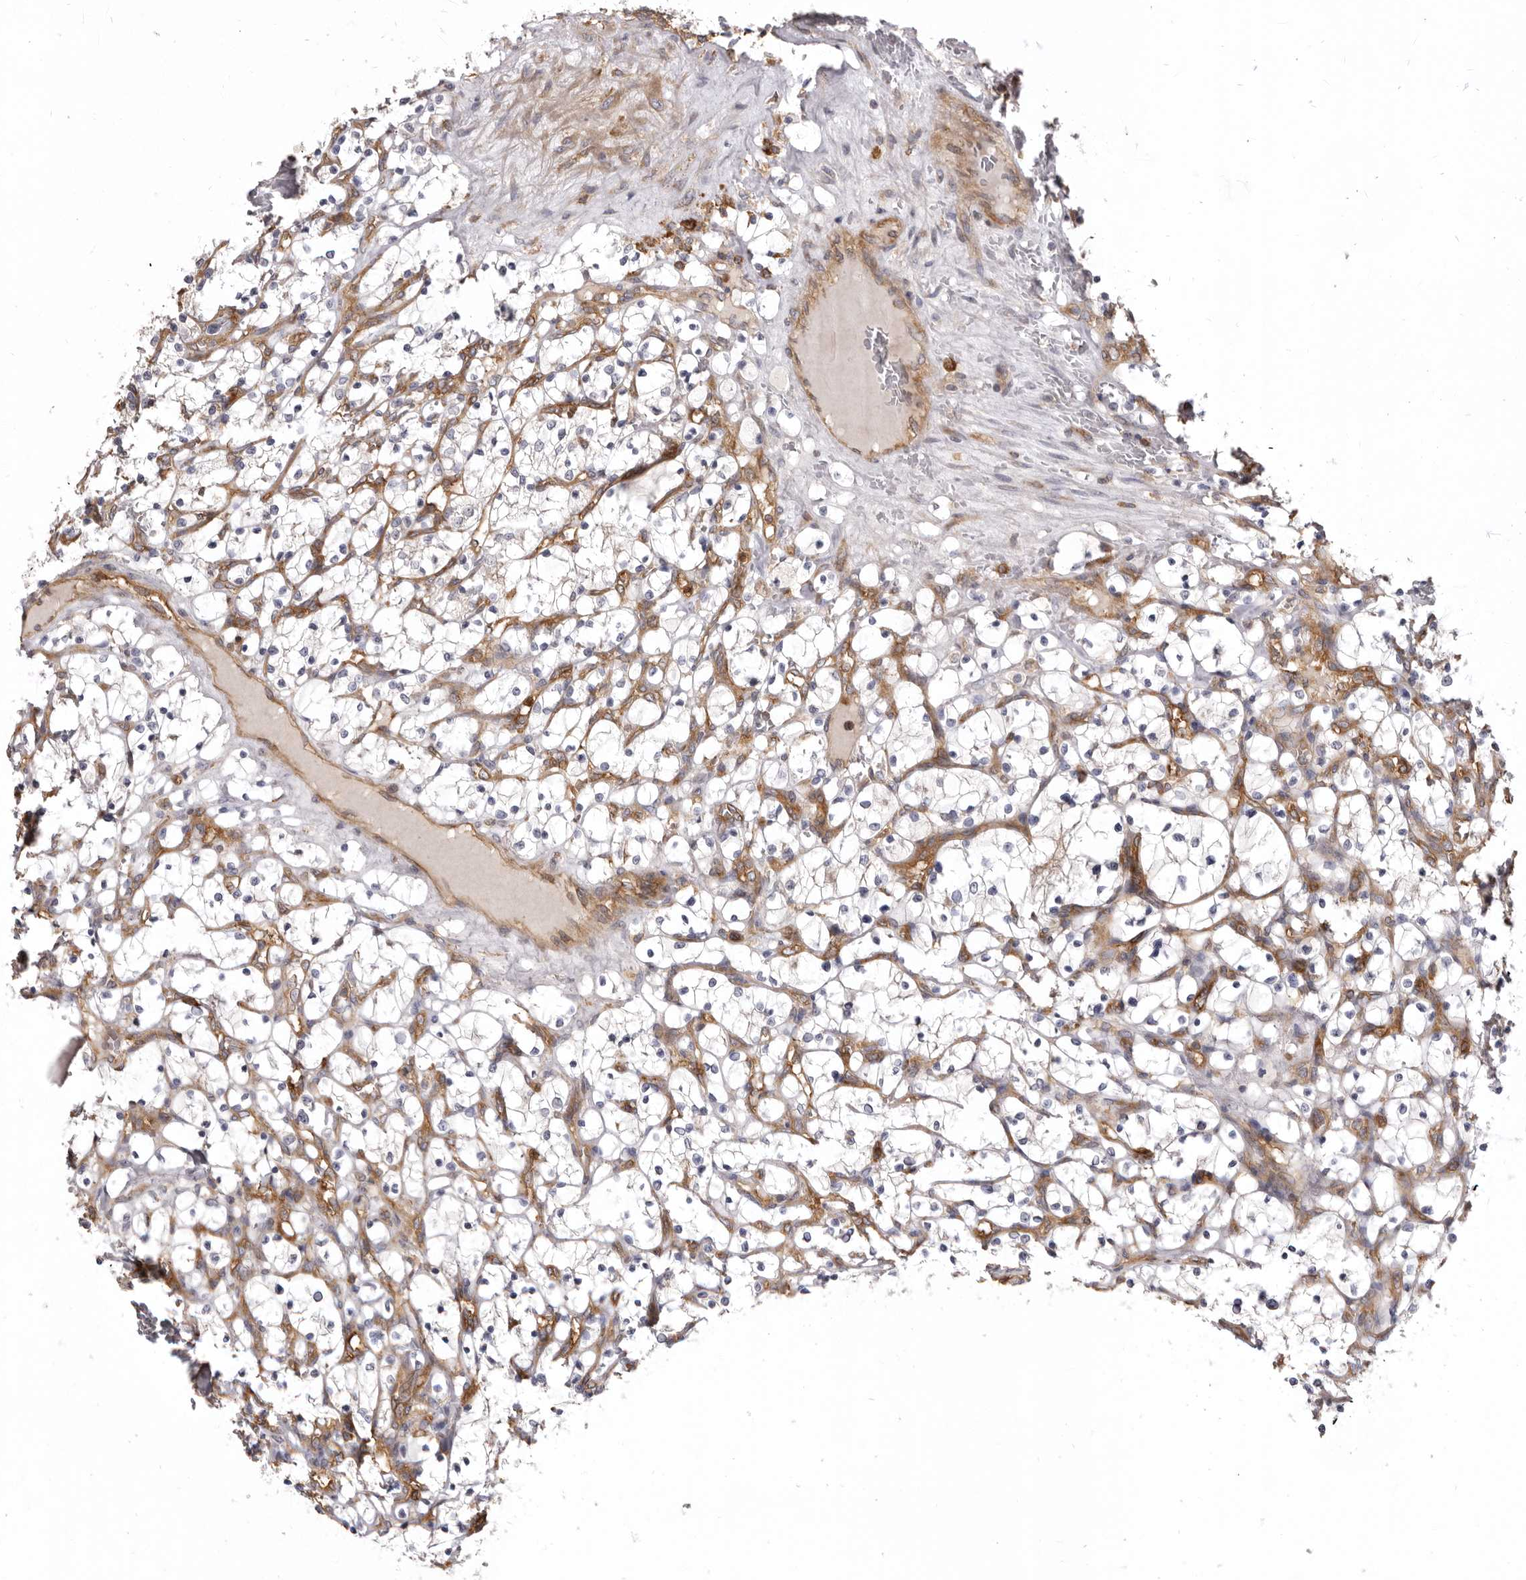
{"staining": {"intensity": "negative", "quantity": "none", "location": "none"}, "tissue": "renal cancer", "cell_type": "Tumor cells", "image_type": "cancer", "snomed": [{"axis": "morphology", "description": "Adenocarcinoma, NOS"}, {"axis": "topography", "description": "Kidney"}], "caption": "Micrograph shows no protein positivity in tumor cells of renal adenocarcinoma tissue. (DAB IHC with hematoxylin counter stain).", "gene": "CBL", "patient": {"sex": "female", "age": 69}}